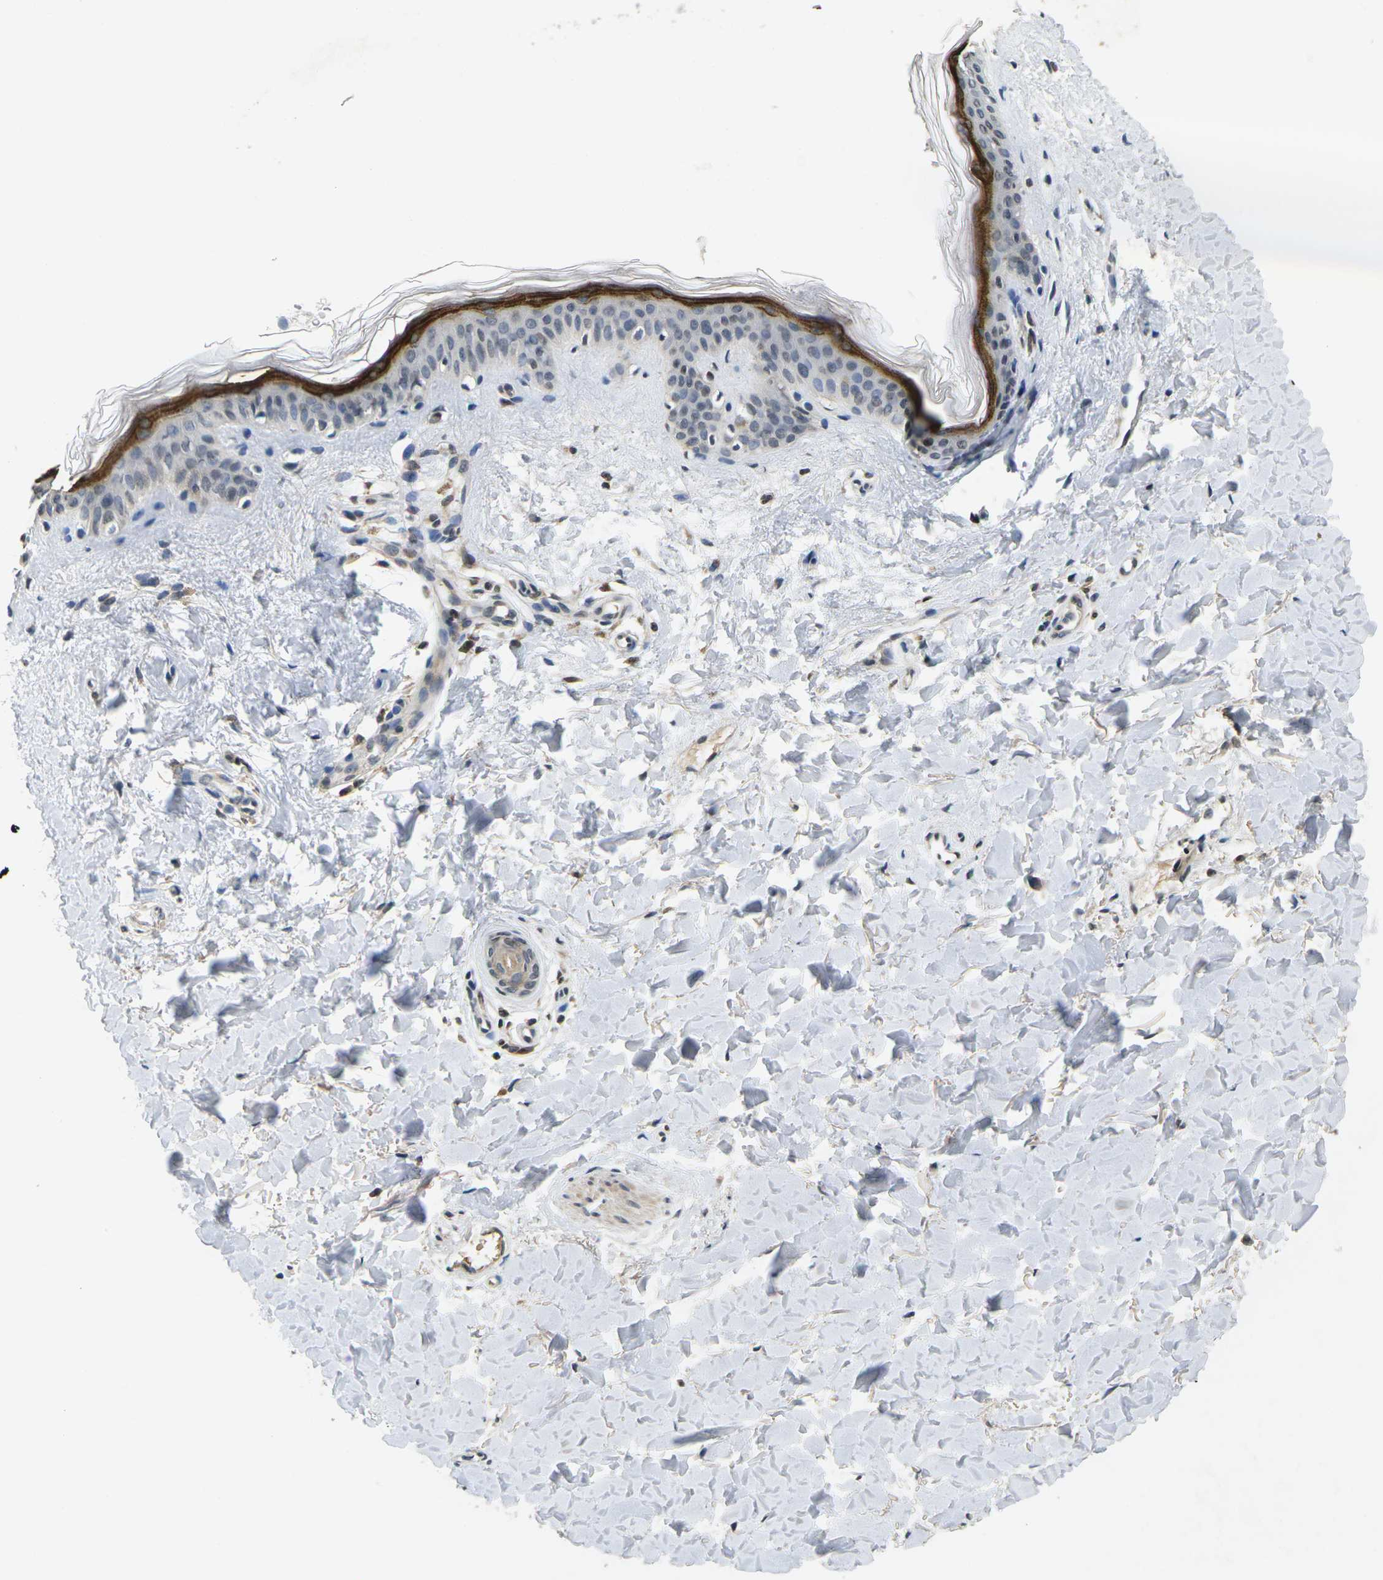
{"staining": {"intensity": "weak", "quantity": "25%-75%", "location": "cytoplasmic/membranous"}, "tissue": "skin", "cell_type": "Fibroblasts", "image_type": "normal", "snomed": [{"axis": "morphology", "description": "Normal tissue, NOS"}, {"axis": "topography", "description": "Skin"}], "caption": "Immunohistochemistry (DAB) staining of unremarkable human skin demonstrates weak cytoplasmic/membranous protein positivity in about 25%-75% of fibroblasts.", "gene": "C1QC", "patient": {"sex": "female", "age": 41}}